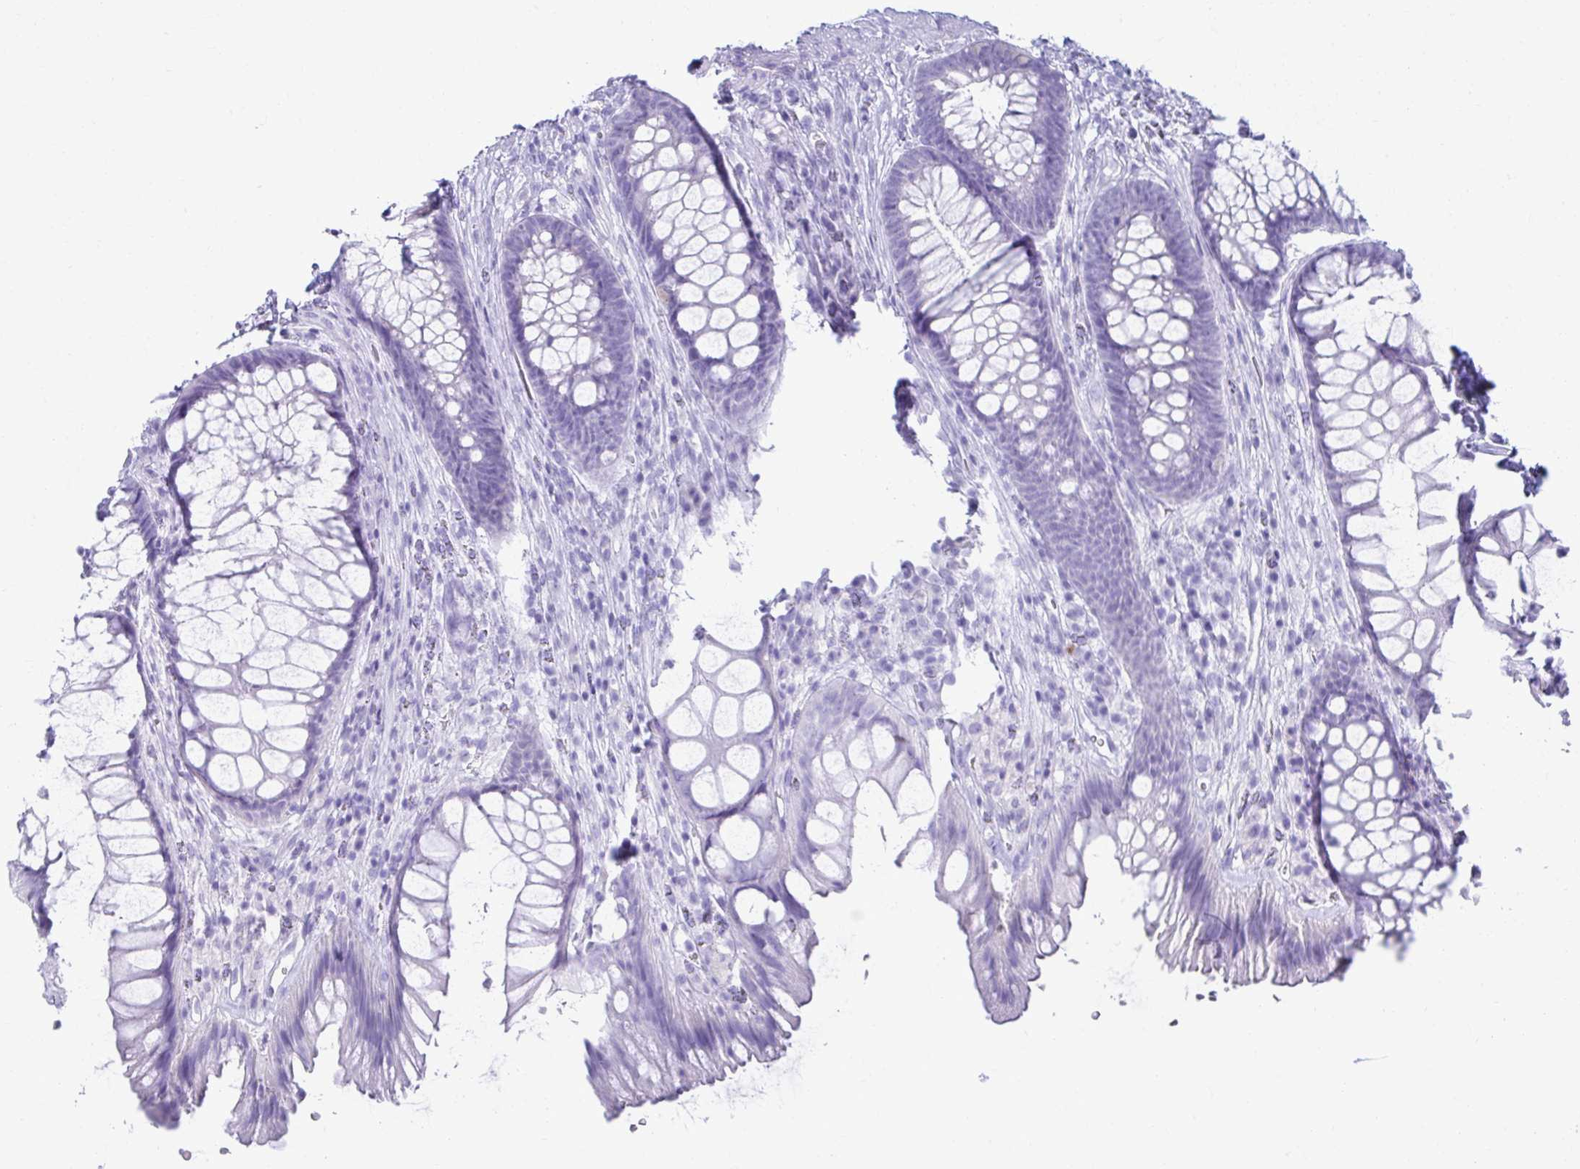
{"staining": {"intensity": "negative", "quantity": "none", "location": "none"}, "tissue": "rectum", "cell_type": "Glandular cells", "image_type": "normal", "snomed": [{"axis": "morphology", "description": "Normal tissue, NOS"}, {"axis": "topography", "description": "Rectum"}], "caption": "High power microscopy micrograph of an immunohistochemistry (IHC) photomicrograph of normal rectum, revealing no significant positivity in glandular cells.", "gene": "ATP4B", "patient": {"sex": "male", "age": 53}}